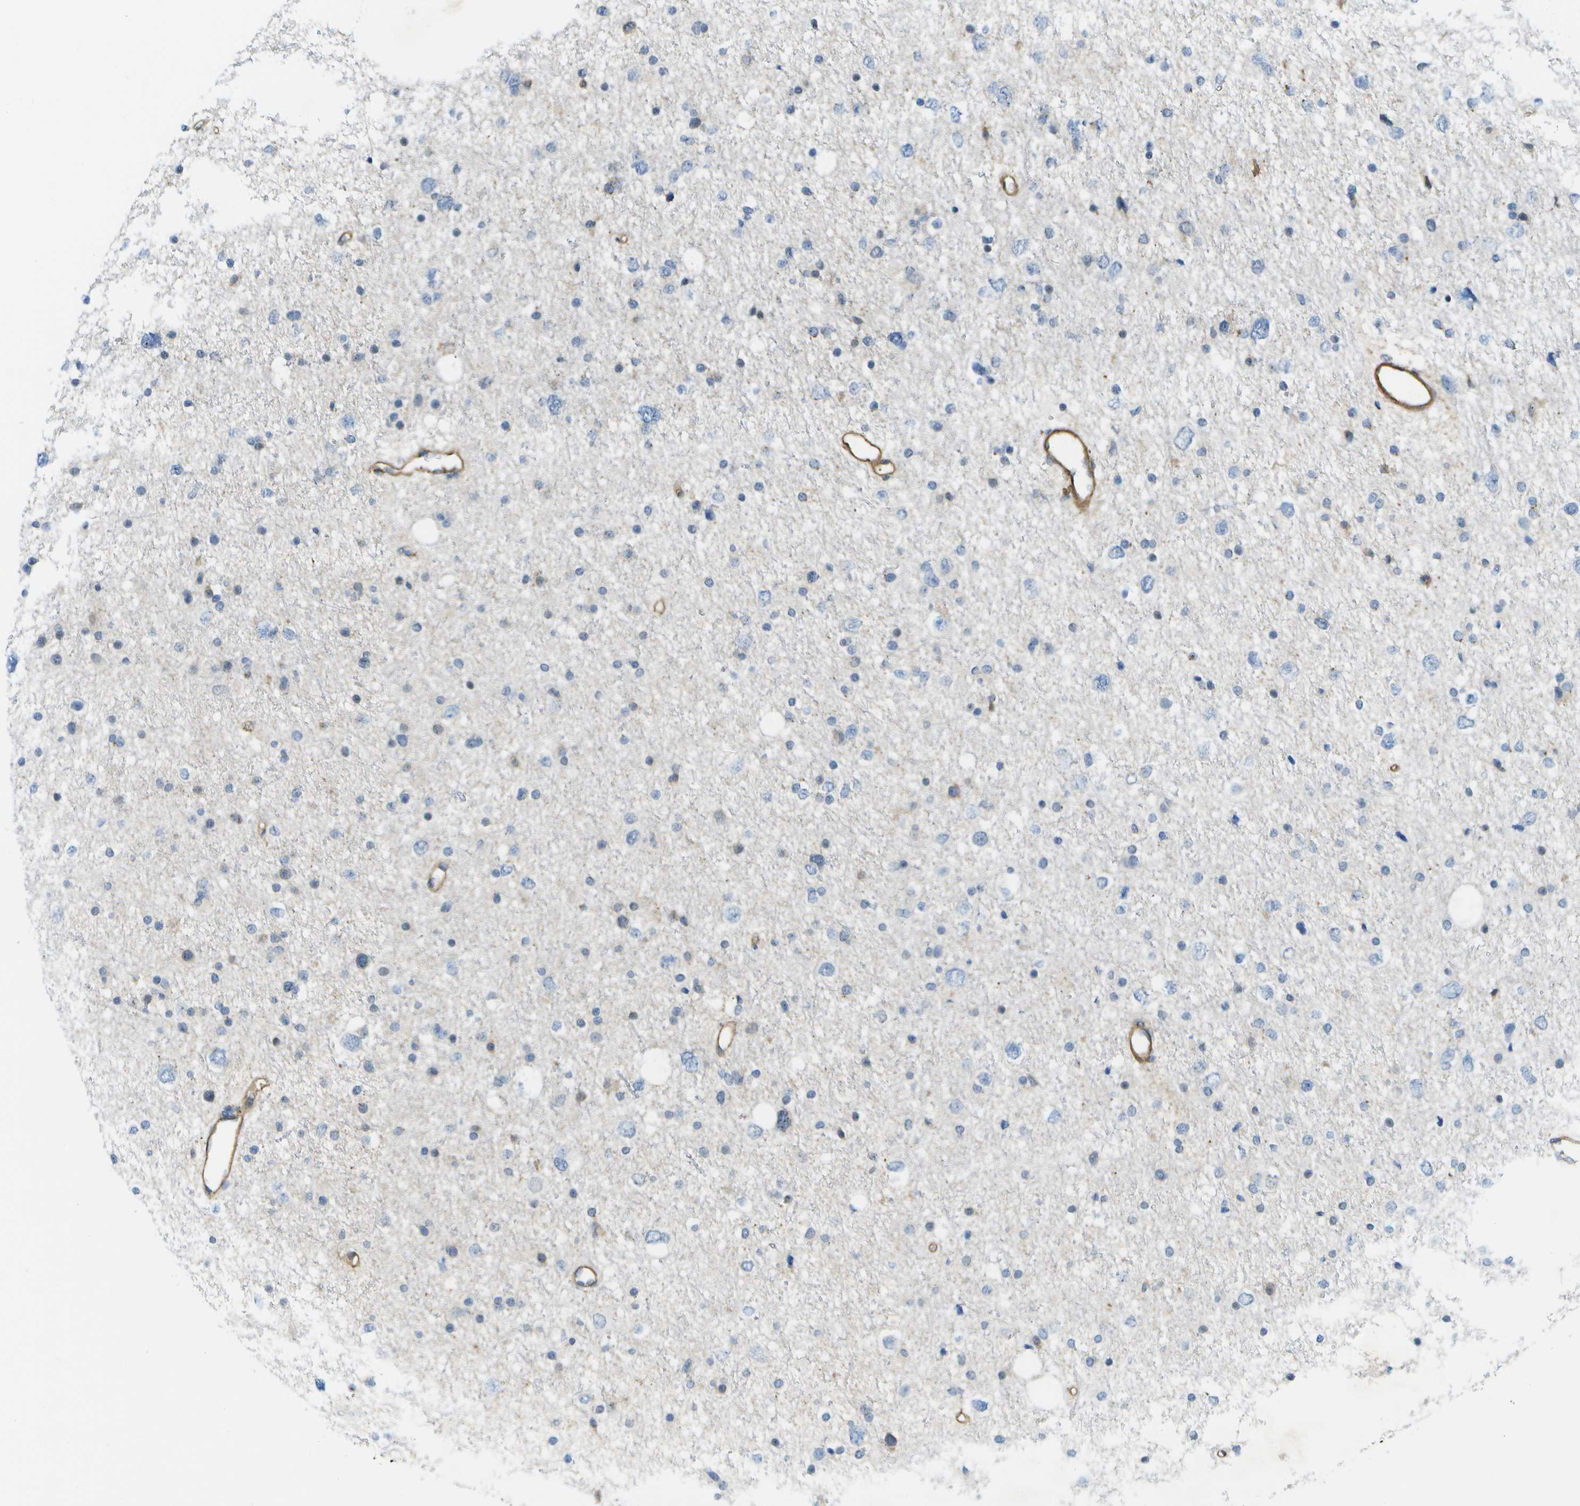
{"staining": {"intensity": "negative", "quantity": "none", "location": "none"}, "tissue": "glioma", "cell_type": "Tumor cells", "image_type": "cancer", "snomed": [{"axis": "morphology", "description": "Glioma, malignant, Low grade"}, {"axis": "topography", "description": "Brain"}], "caption": "Immunohistochemistry micrograph of neoplastic tissue: glioma stained with DAB (3,3'-diaminobenzidine) reveals no significant protein positivity in tumor cells.", "gene": "KIAA0040", "patient": {"sex": "female", "age": 37}}